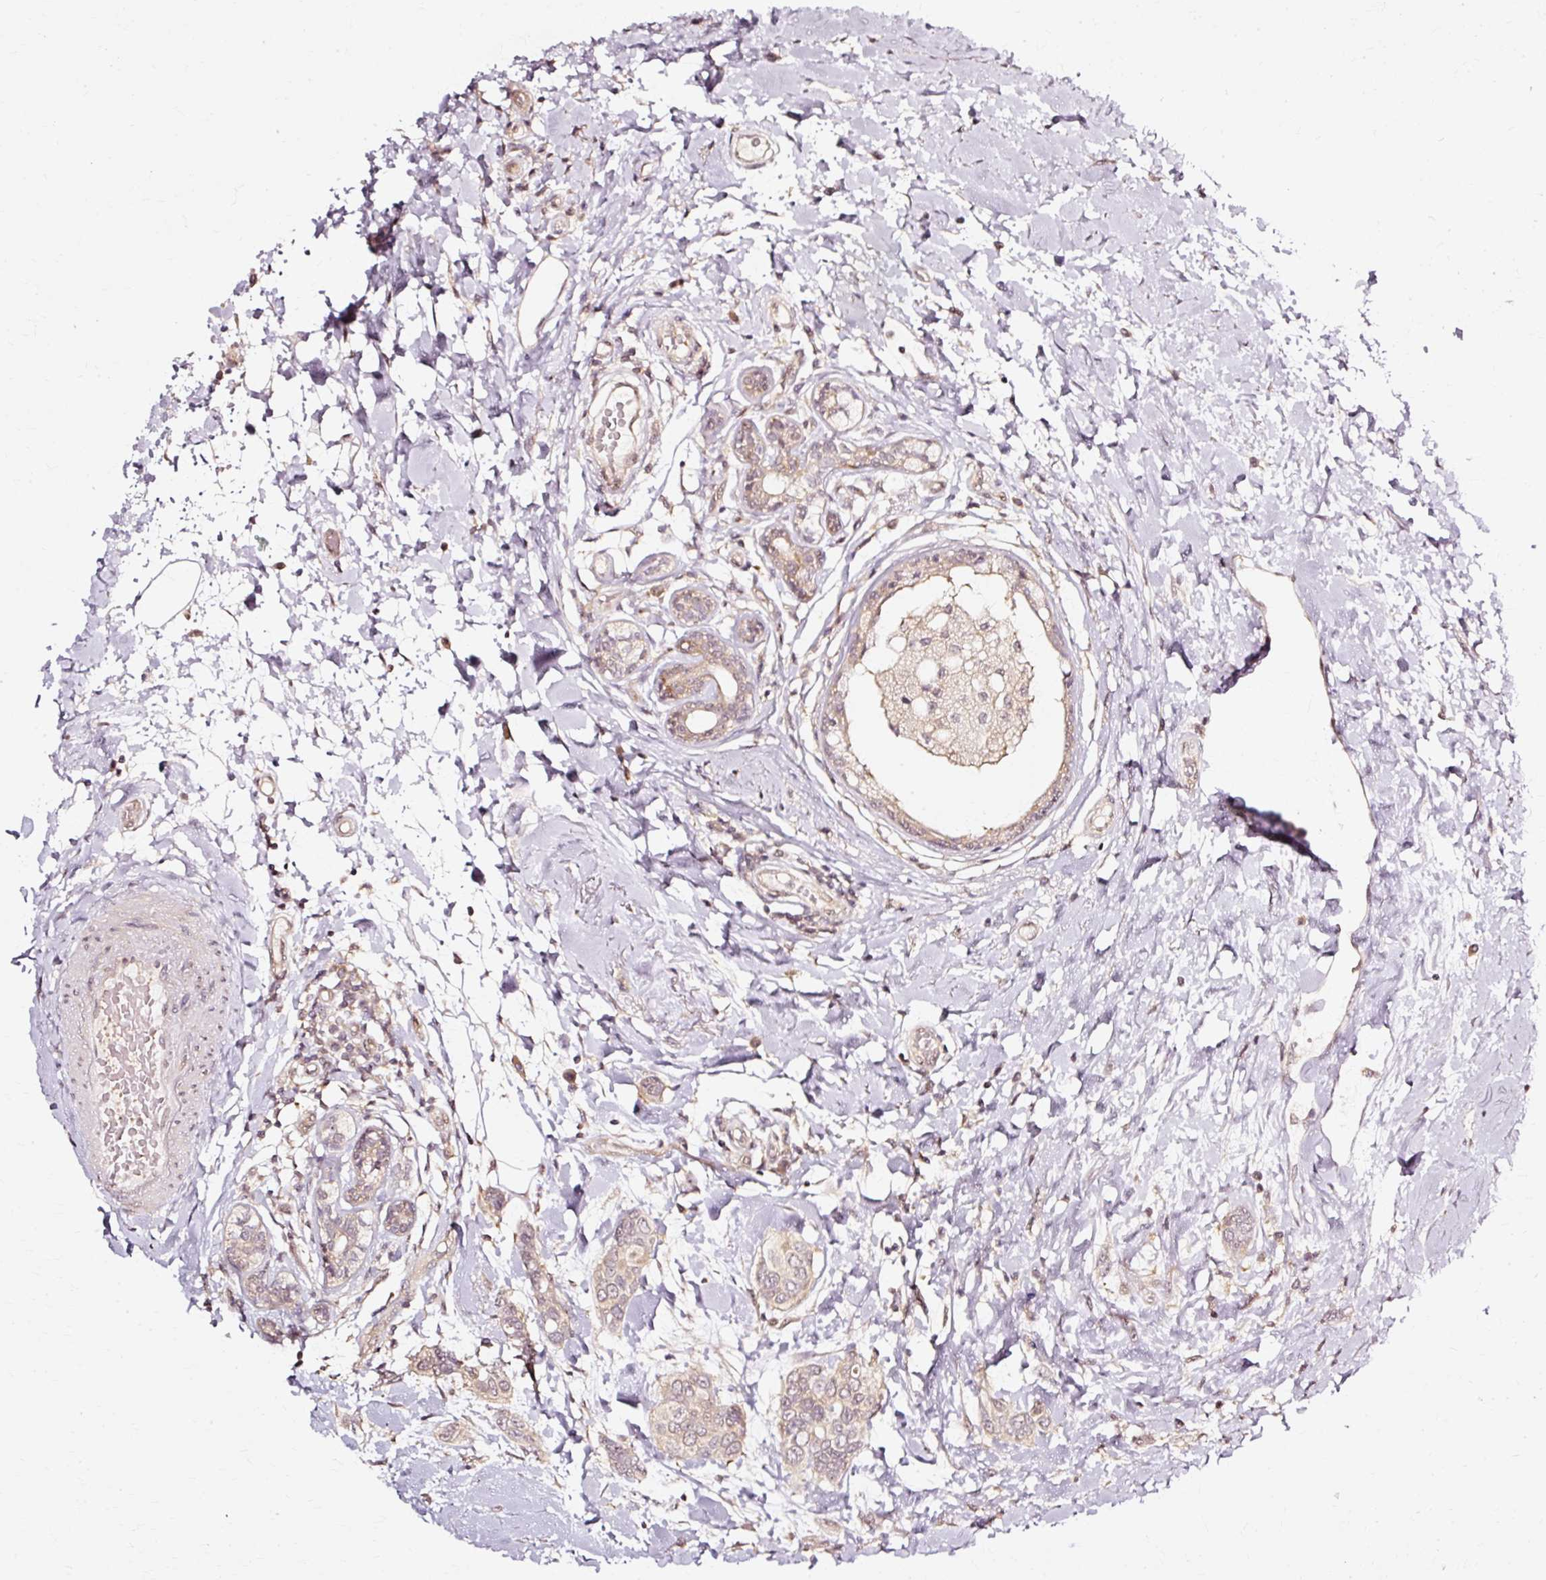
{"staining": {"intensity": "weak", "quantity": ">75%", "location": "cytoplasmic/membranous"}, "tissue": "breast cancer", "cell_type": "Tumor cells", "image_type": "cancer", "snomed": [{"axis": "morphology", "description": "Lobular carcinoma"}, {"axis": "topography", "description": "Breast"}], "caption": "Breast cancer (lobular carcinoma) stained with a brown dye shows weak cytoplasmic/membranous positive expression in approximately >75% of tumor cells.", "gene": "RGPD5", "patient": {"sex": "female", "age": 51}}